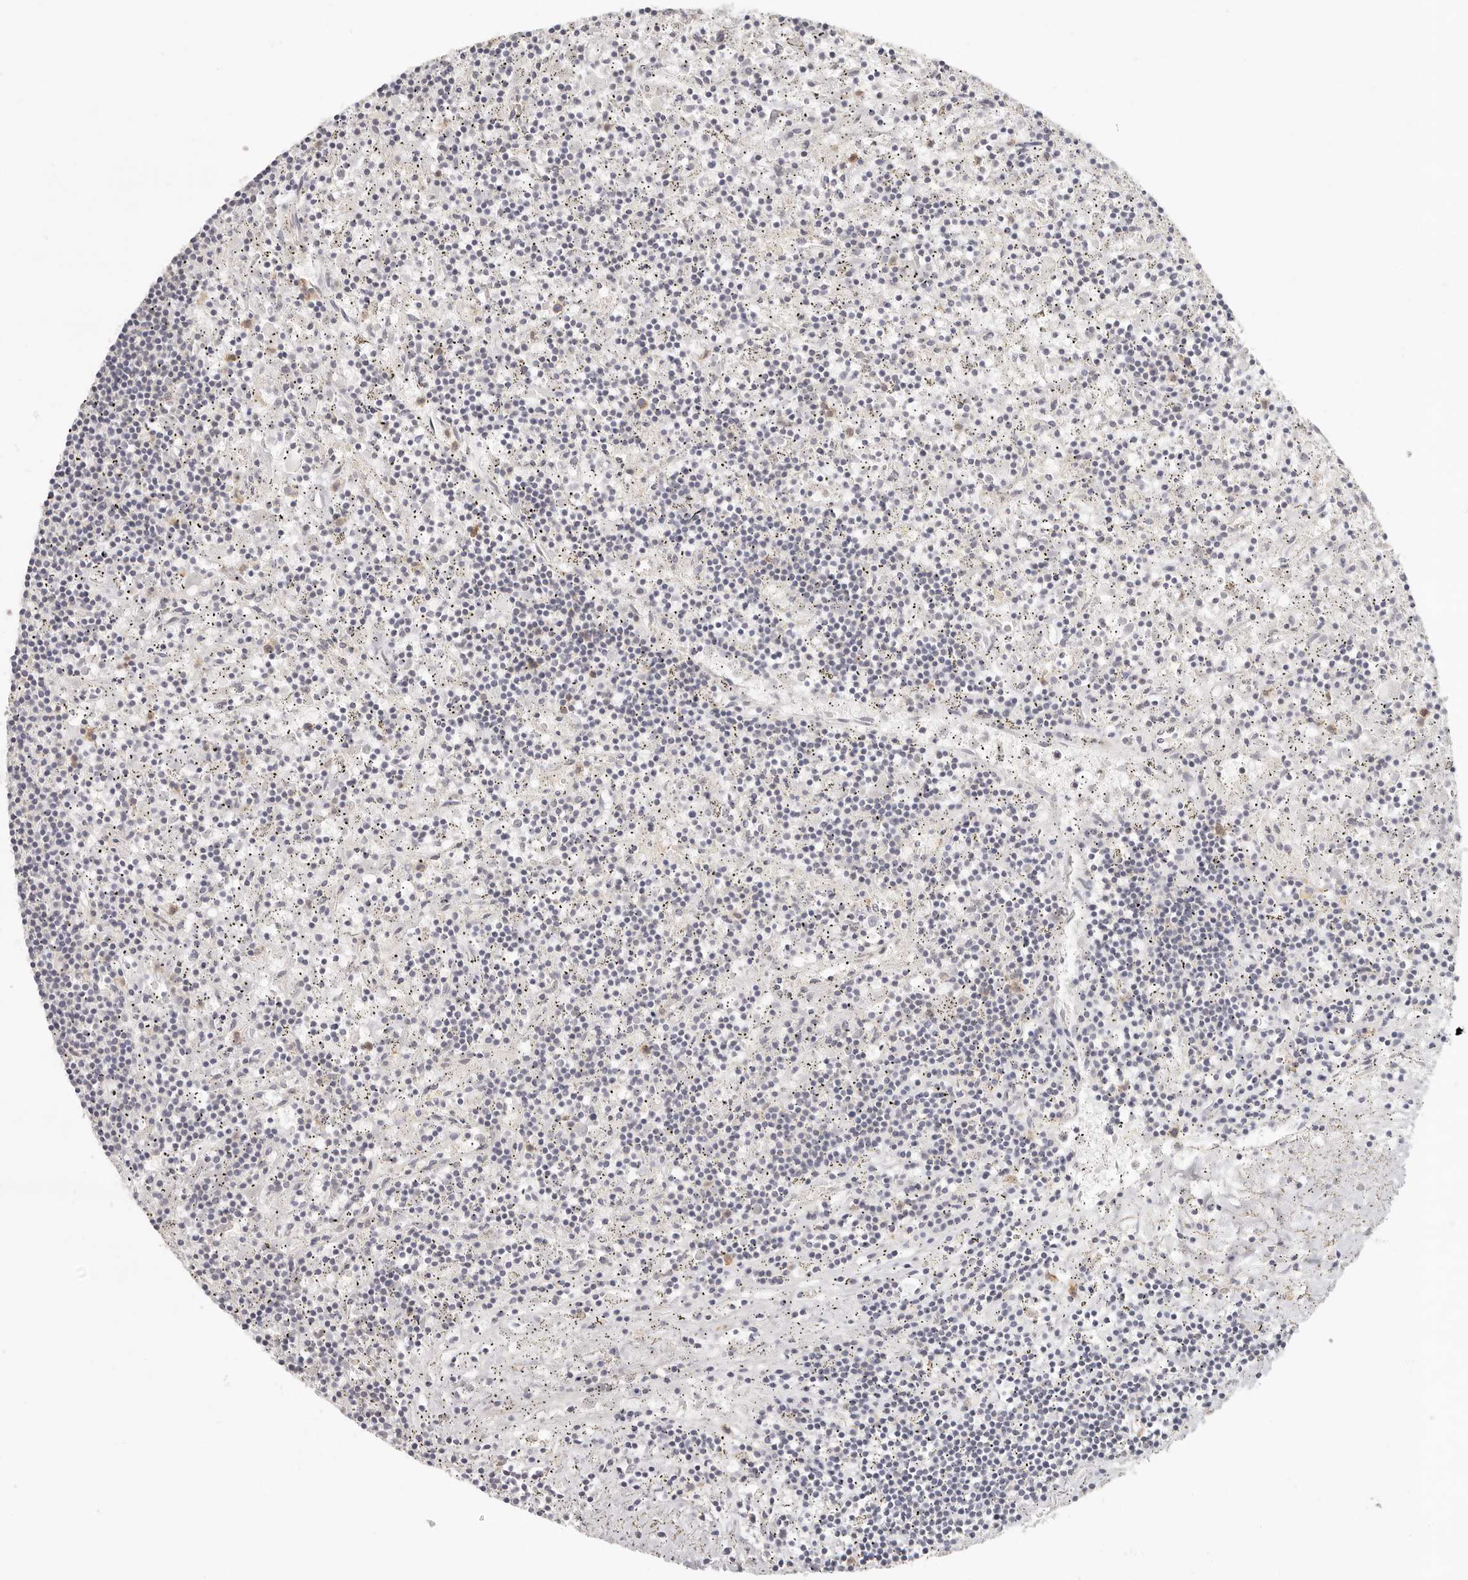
{"staining": {"intensity": "negative", "quantity": "none", "location": "none"}, "tissue": "lymphoma", "cell_type": "Tumor cells", "image_type": "cancer", "snomed": [{"axis": "morphology", "description": "Malignant lymphoma, non-Hodgkin's type, Low grade"}, {"axis": "topography", "description": "Spleen"}], "caption": "The photomicrograph exhibits no significant staining in tumor cells of lymphoma. Brightfield microscopy of IHC stained with DAB (3,3'-diaminobenzidine) (brown) and hematoxylin (blue), captured at high magnification.", "gene": "ANXA9", "patient": {"sex": "male", "age": 76}}